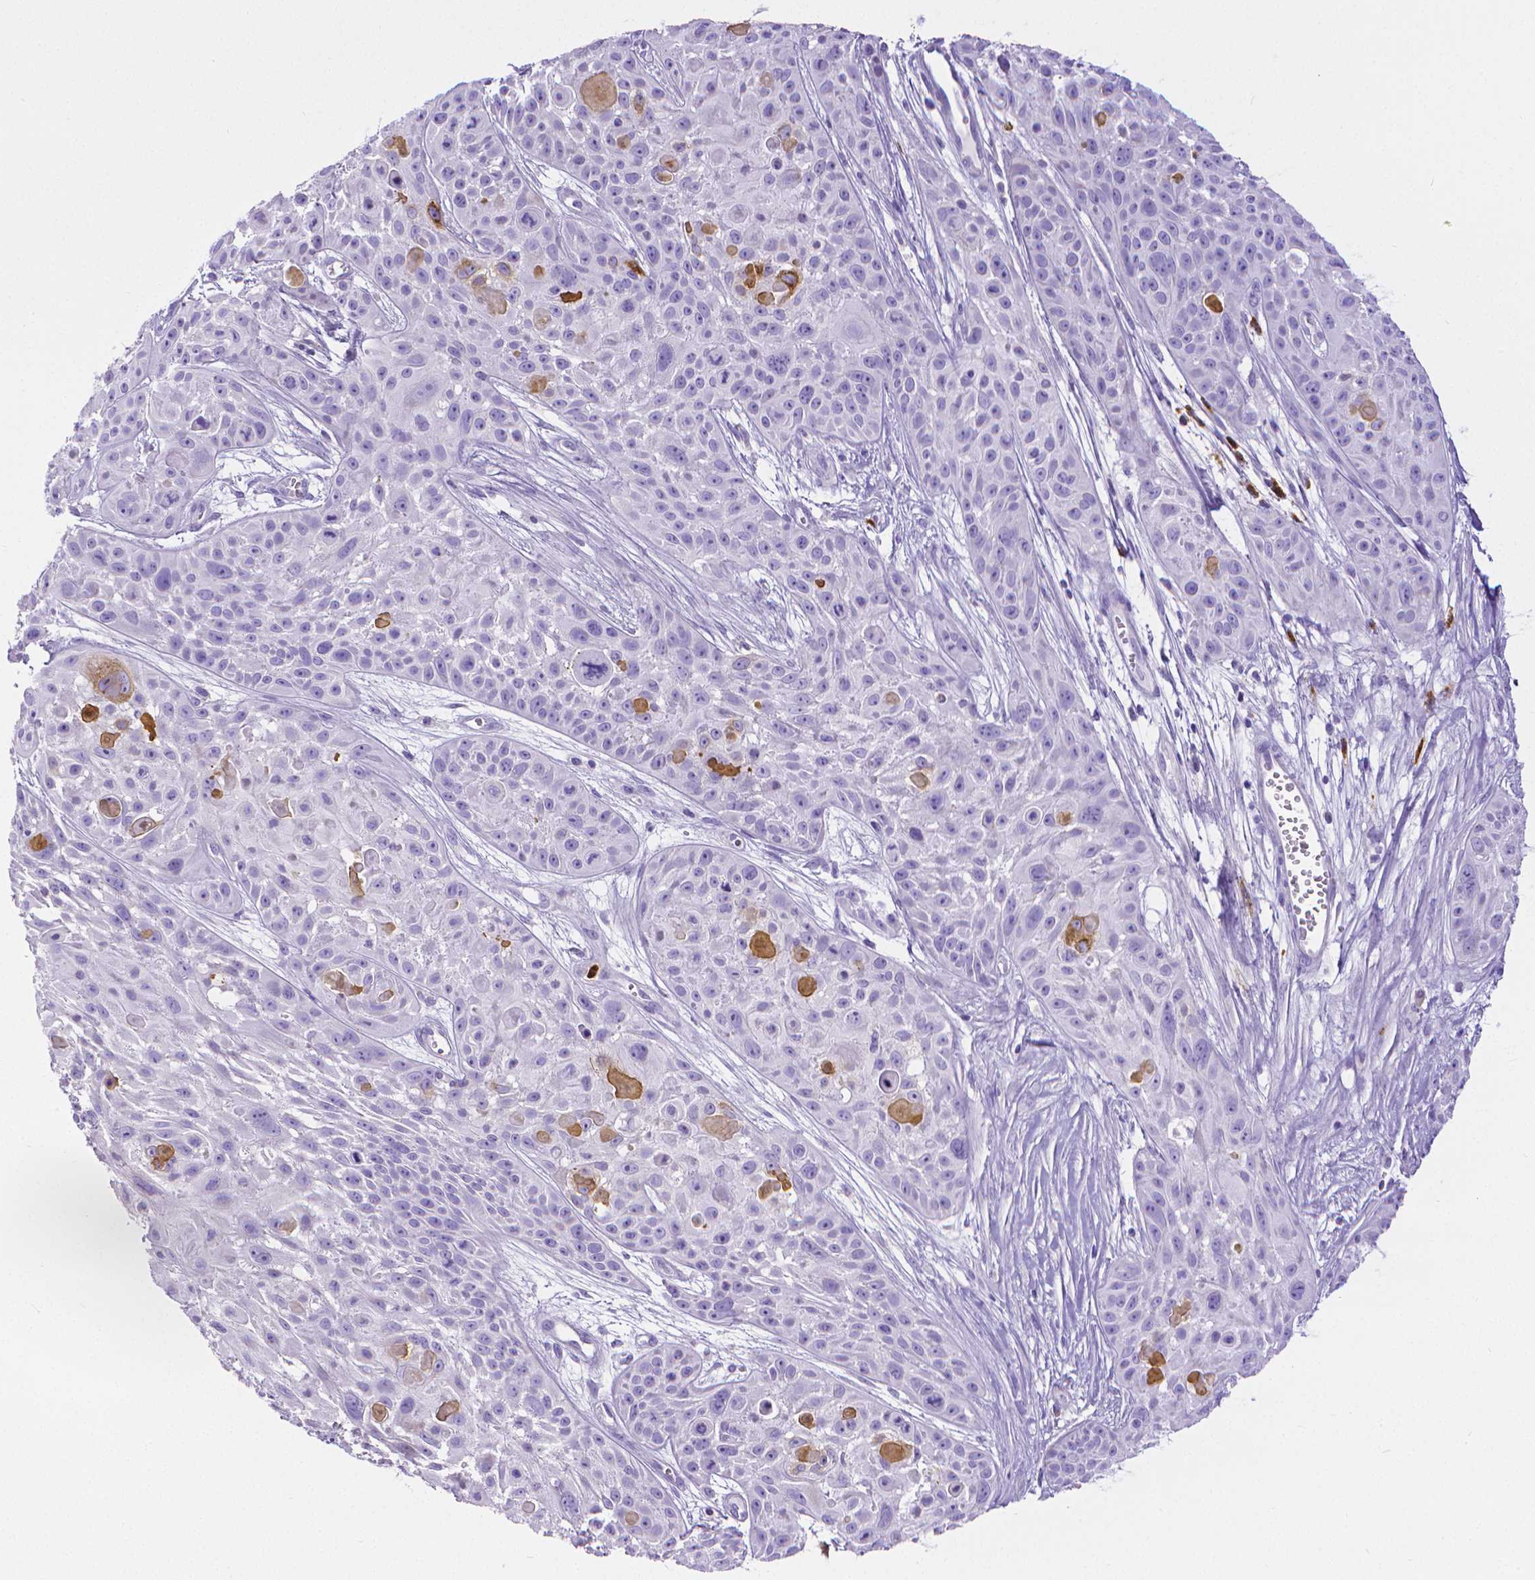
{"staining": {"intensity": "negative", "quantity": "none", "location": "none"}, "tissue": "skin cancer", "cell_type": "Tumor cells", "image_type": "cancer", "snomed": [{"axis": "morphology", "description": "Squamous cell carcinoma, NOS"}, {"axis": "topography", "description": "Skin"}, {"axis": "topography", "description": "Anal"}], "caption": "High power microscopy micrograph of an immunohistochemistry image of squamous cell carcinoma (skin), revealing no significant positivity in tumor cells.", "gene": "MMP9", "patient": {"sex": "female", "age": 75}}